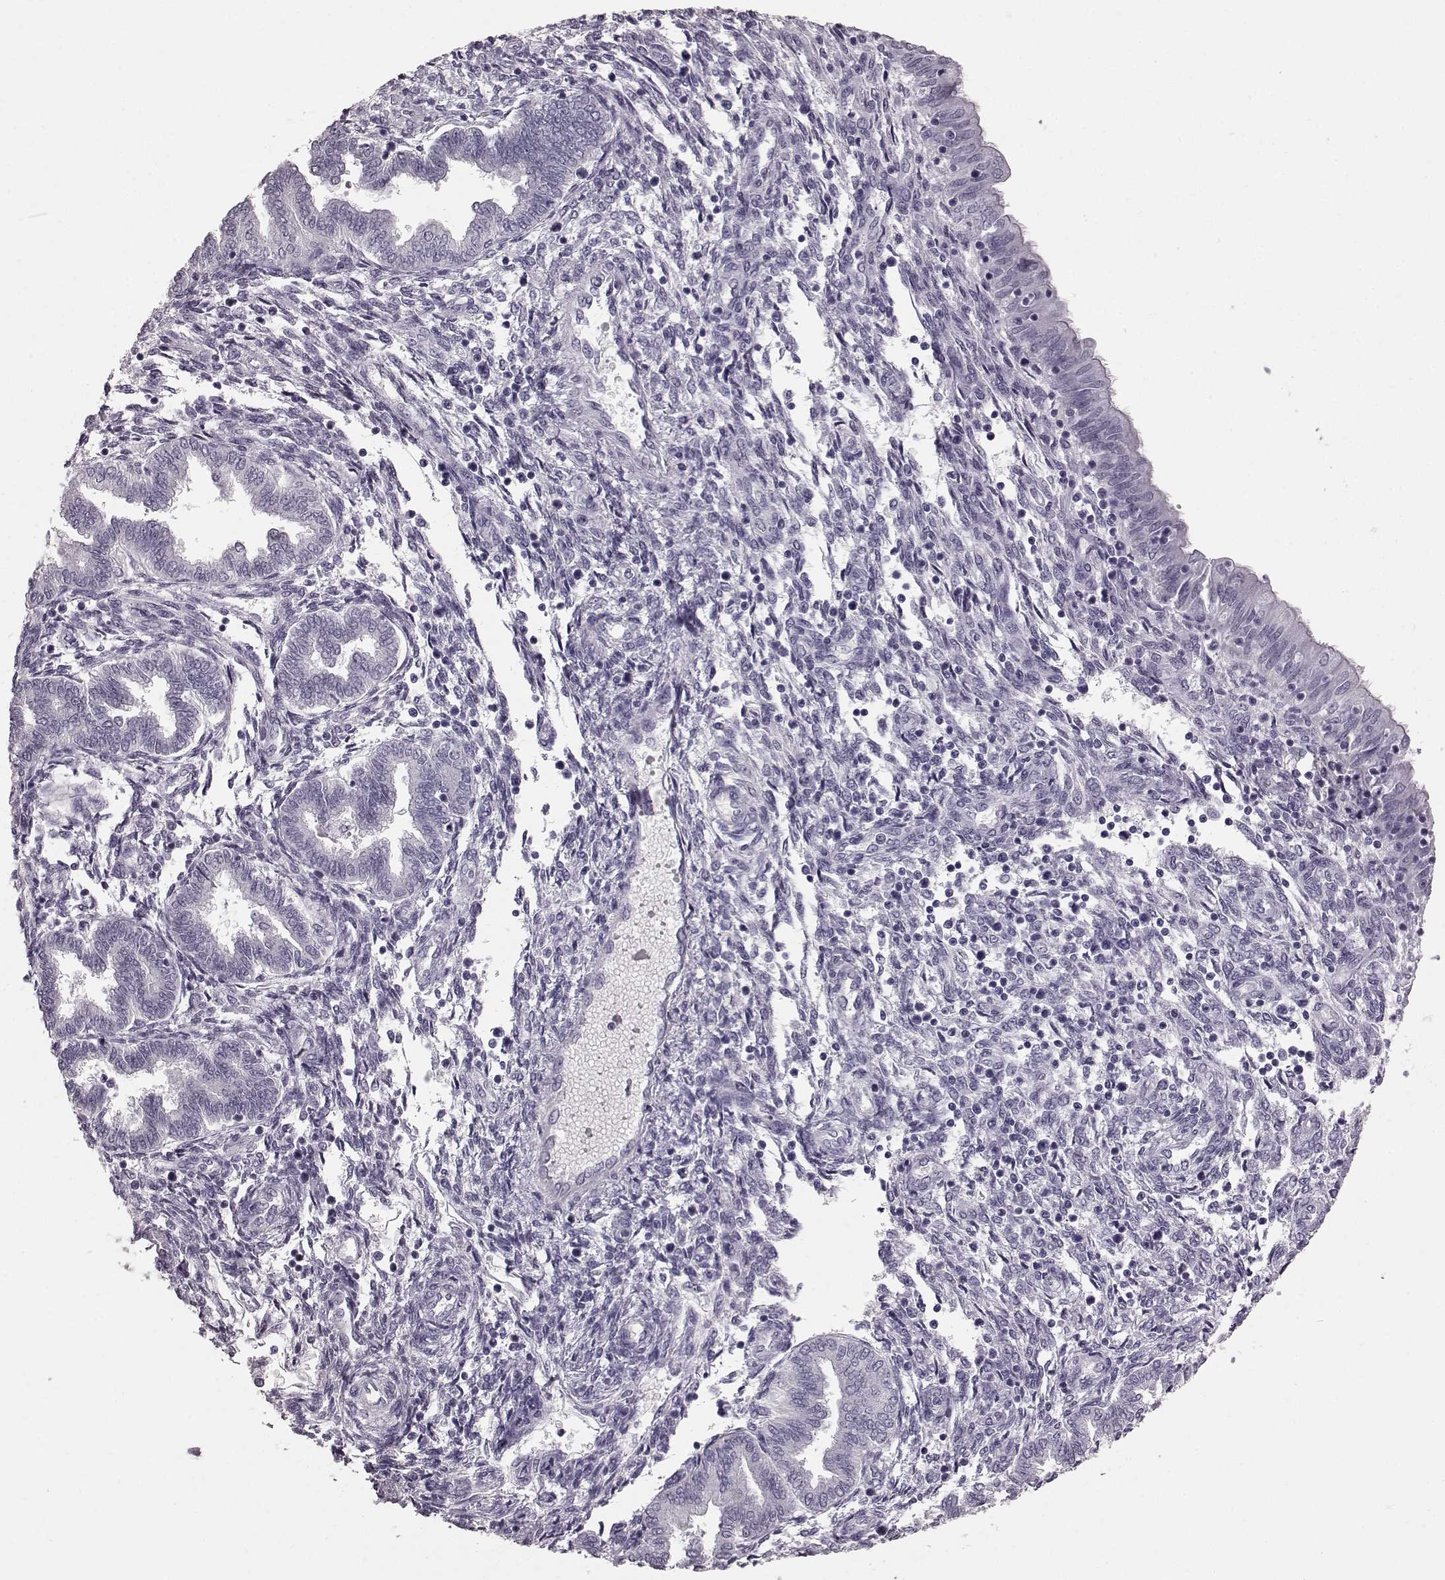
{"staining": {"intensity": "negative", "quantity": "none", "location": "none"}, "tissue": "endometrium", "cell_type": "Cells in endometrial stroma", "image_type": "normal", "snomed": [{"axis": "morphology", "description": "Normal tissue, NOS"}, {"axis": "topography", "description": "Endometrium"}], "caption": "An IHC micrograph of normal endometrium is shown. There is no staining in cells in endometrial stroma of endometrium. (Brightfield microscopy of DAB (3,3'-diaminobenzidine) immunohistochemistry at high magnification).", "gene": "TCHHL1", "patient": {"sex": "female", "age": 42}}